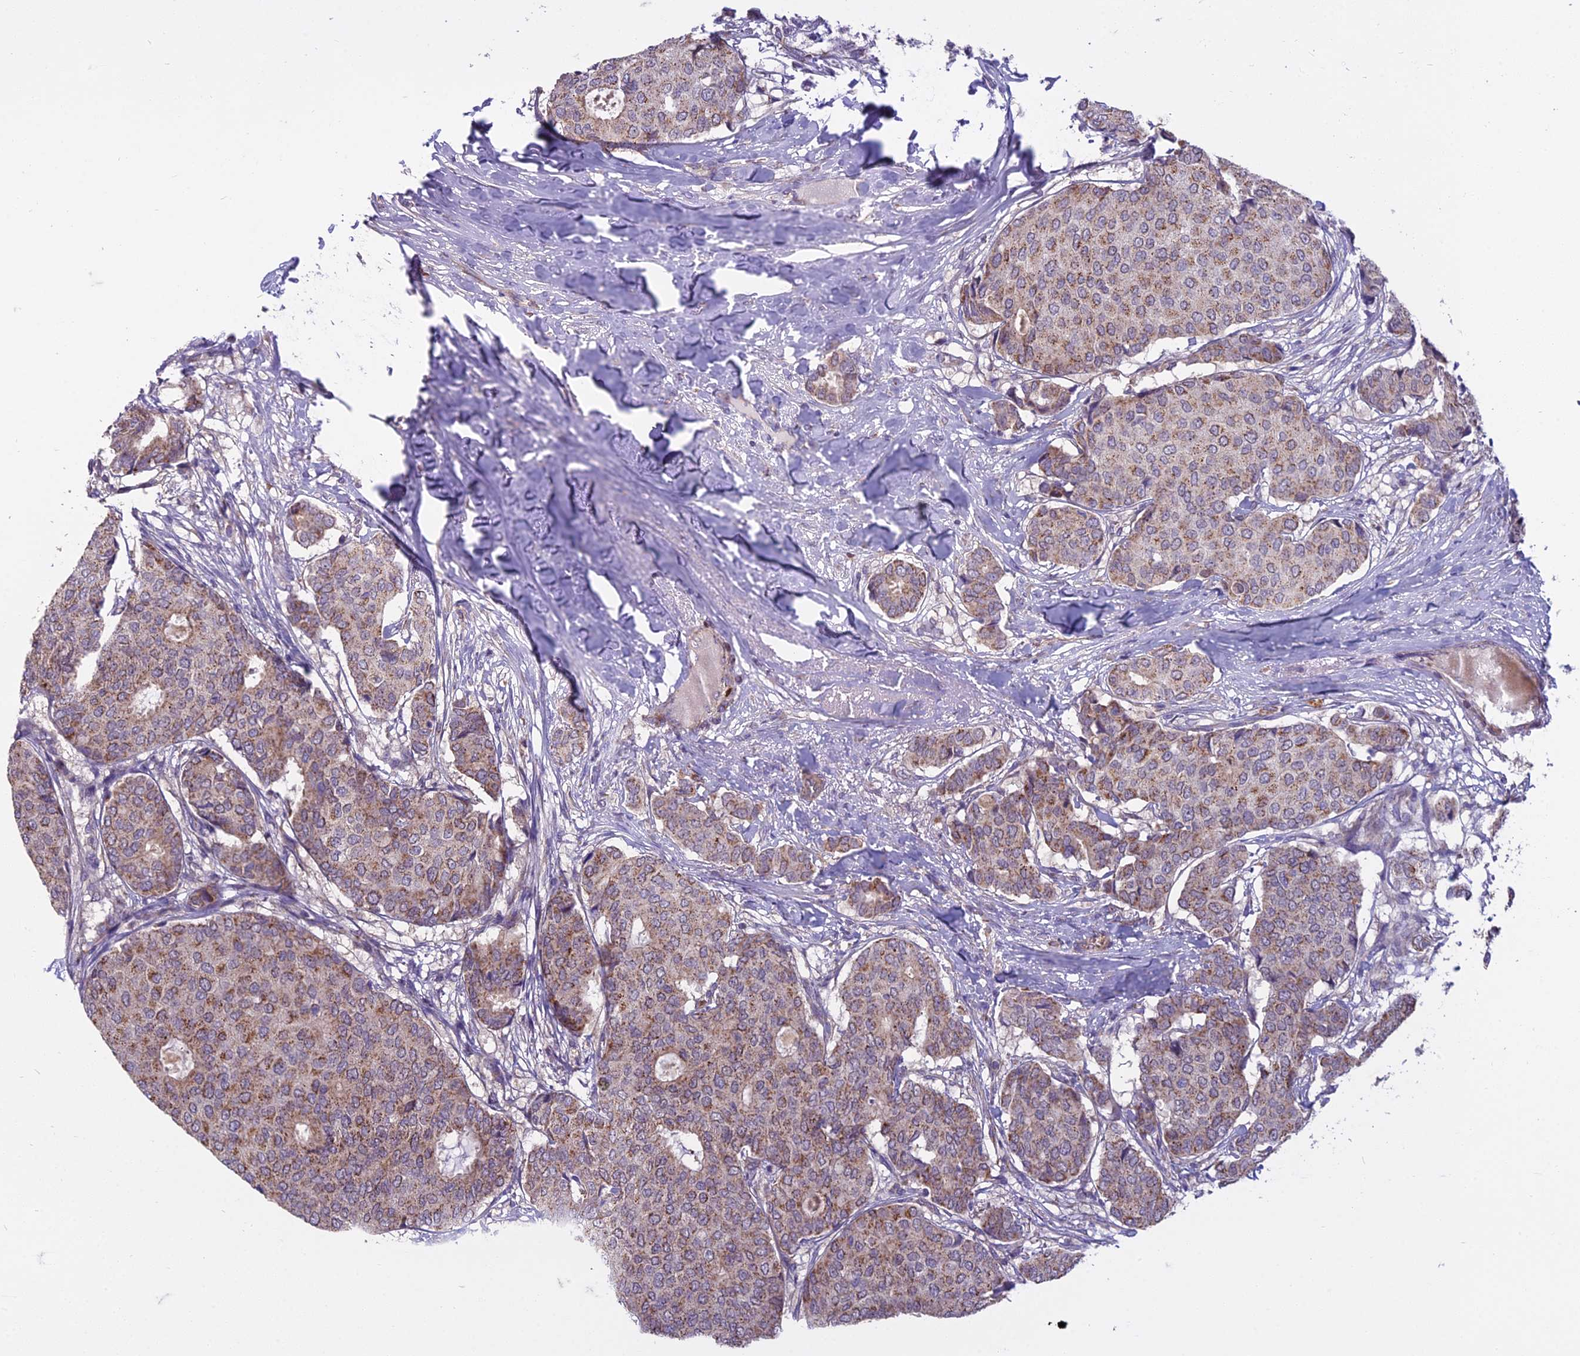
{"staining": {"intensity": "moderate", "quantity": "25%-75%", "location": "cytoplasmic/membranous"}, "tissue": "breast cancer", "cell_type": "Tumor cells", "image_type": "cancer", "snomed": [{"axis": "morphology", "description": "Lobular carcinoma"}, {"axis": "topography", "description": "Breast"}], "caption": "Protein staining shows moderate cytoplasmic/membranous positivity in approximately 25%-75% of tumor cells in lobular carcinoma (breast).", "gene": "DUS2", "patient": {"sex": "female", "age": 59}}